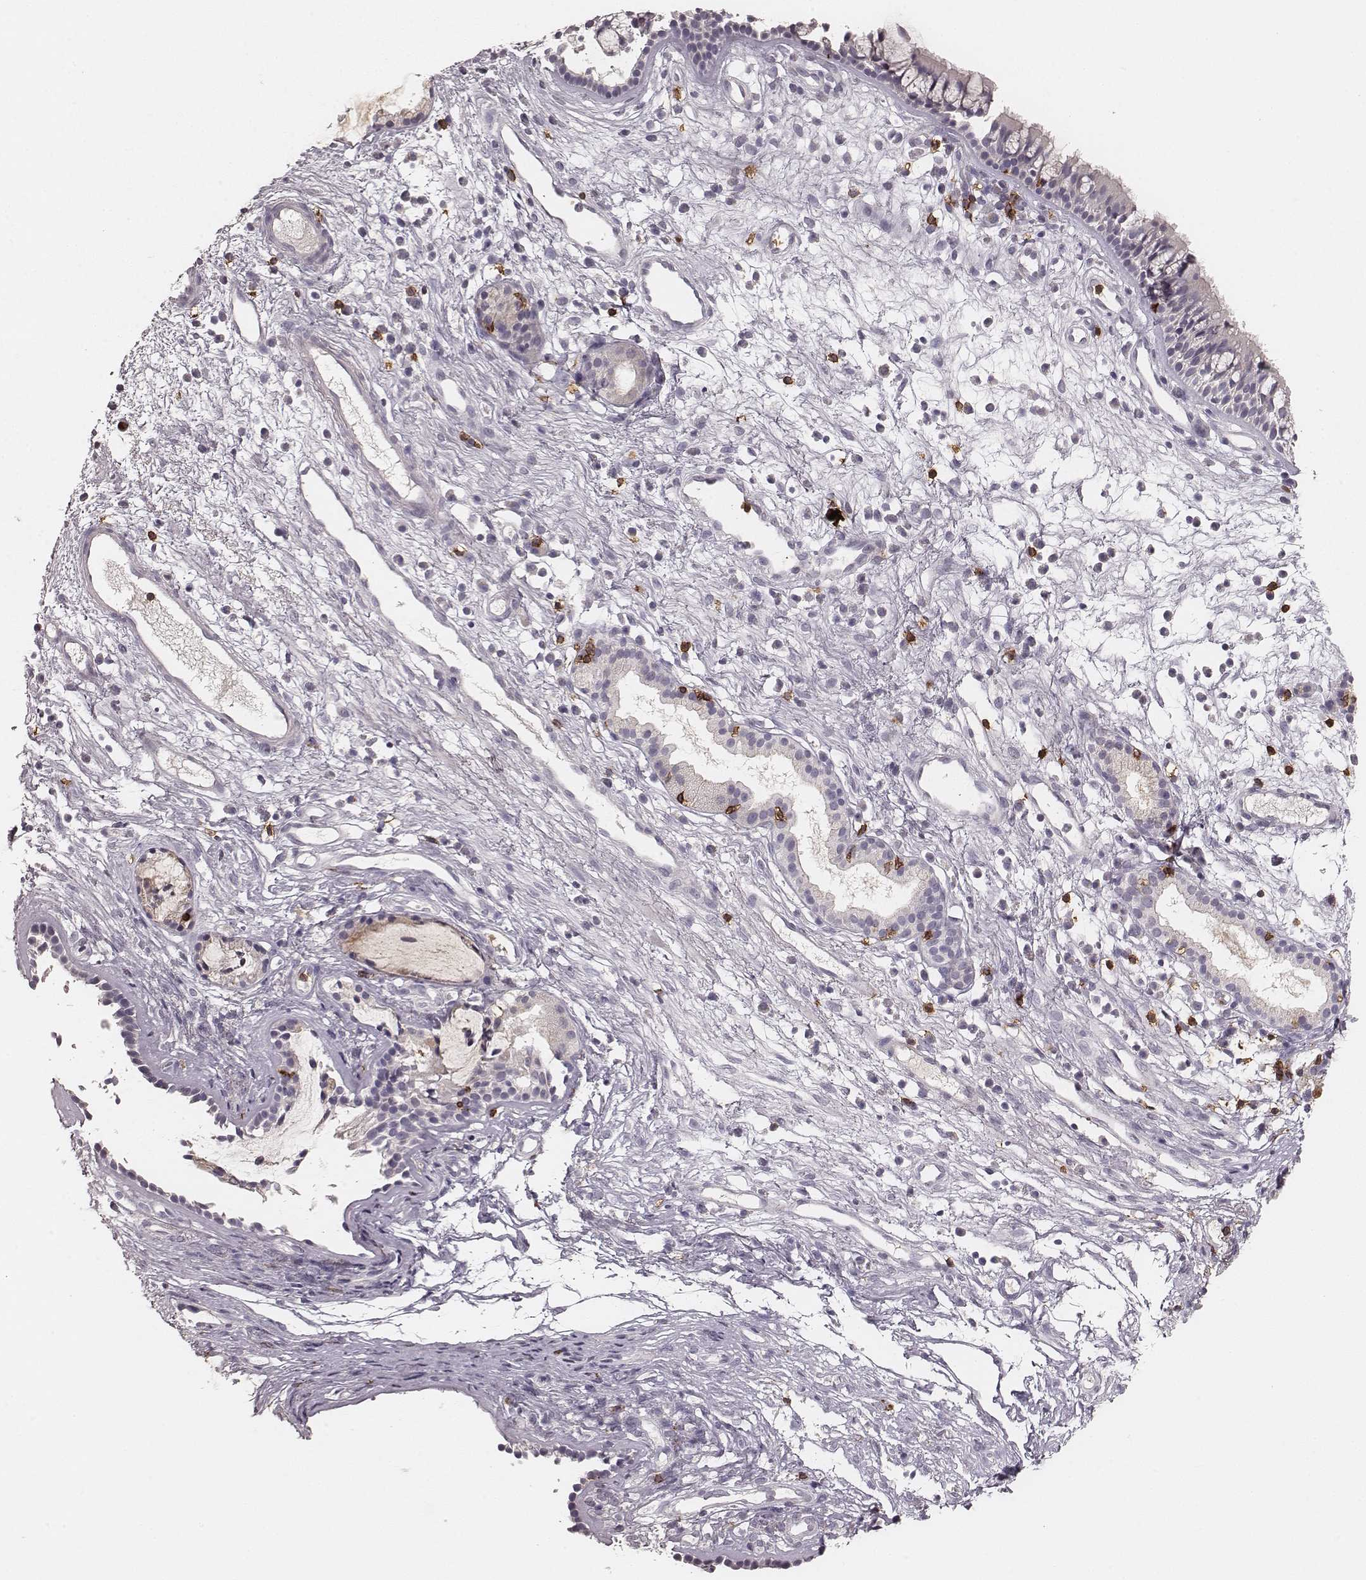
{"staining": {"intensity": "negative", "quantity": "none", "location": "none"}, "tissue": "nasopharynx", "cell_type": "Respiratory epithelial cells", "image_type": "normal", "snomed": [{"axis": "morphology", "description": "Normal tissue, NOS"}, {"axis": "topography", "description": "Nasopharynx"}], "caption": "A high-resolution photomicrograph shows IHC staining of benign nasopharynx, which exhibits no significant positivity in respiratory epithelial cells. Brightfield microscopy of immunohistochemistry stained with DAB (brown) and hematoxylin (blue), captured at high magnification.", "gene": "CD8A", "patient": {"sex": "male", "age": 77}}